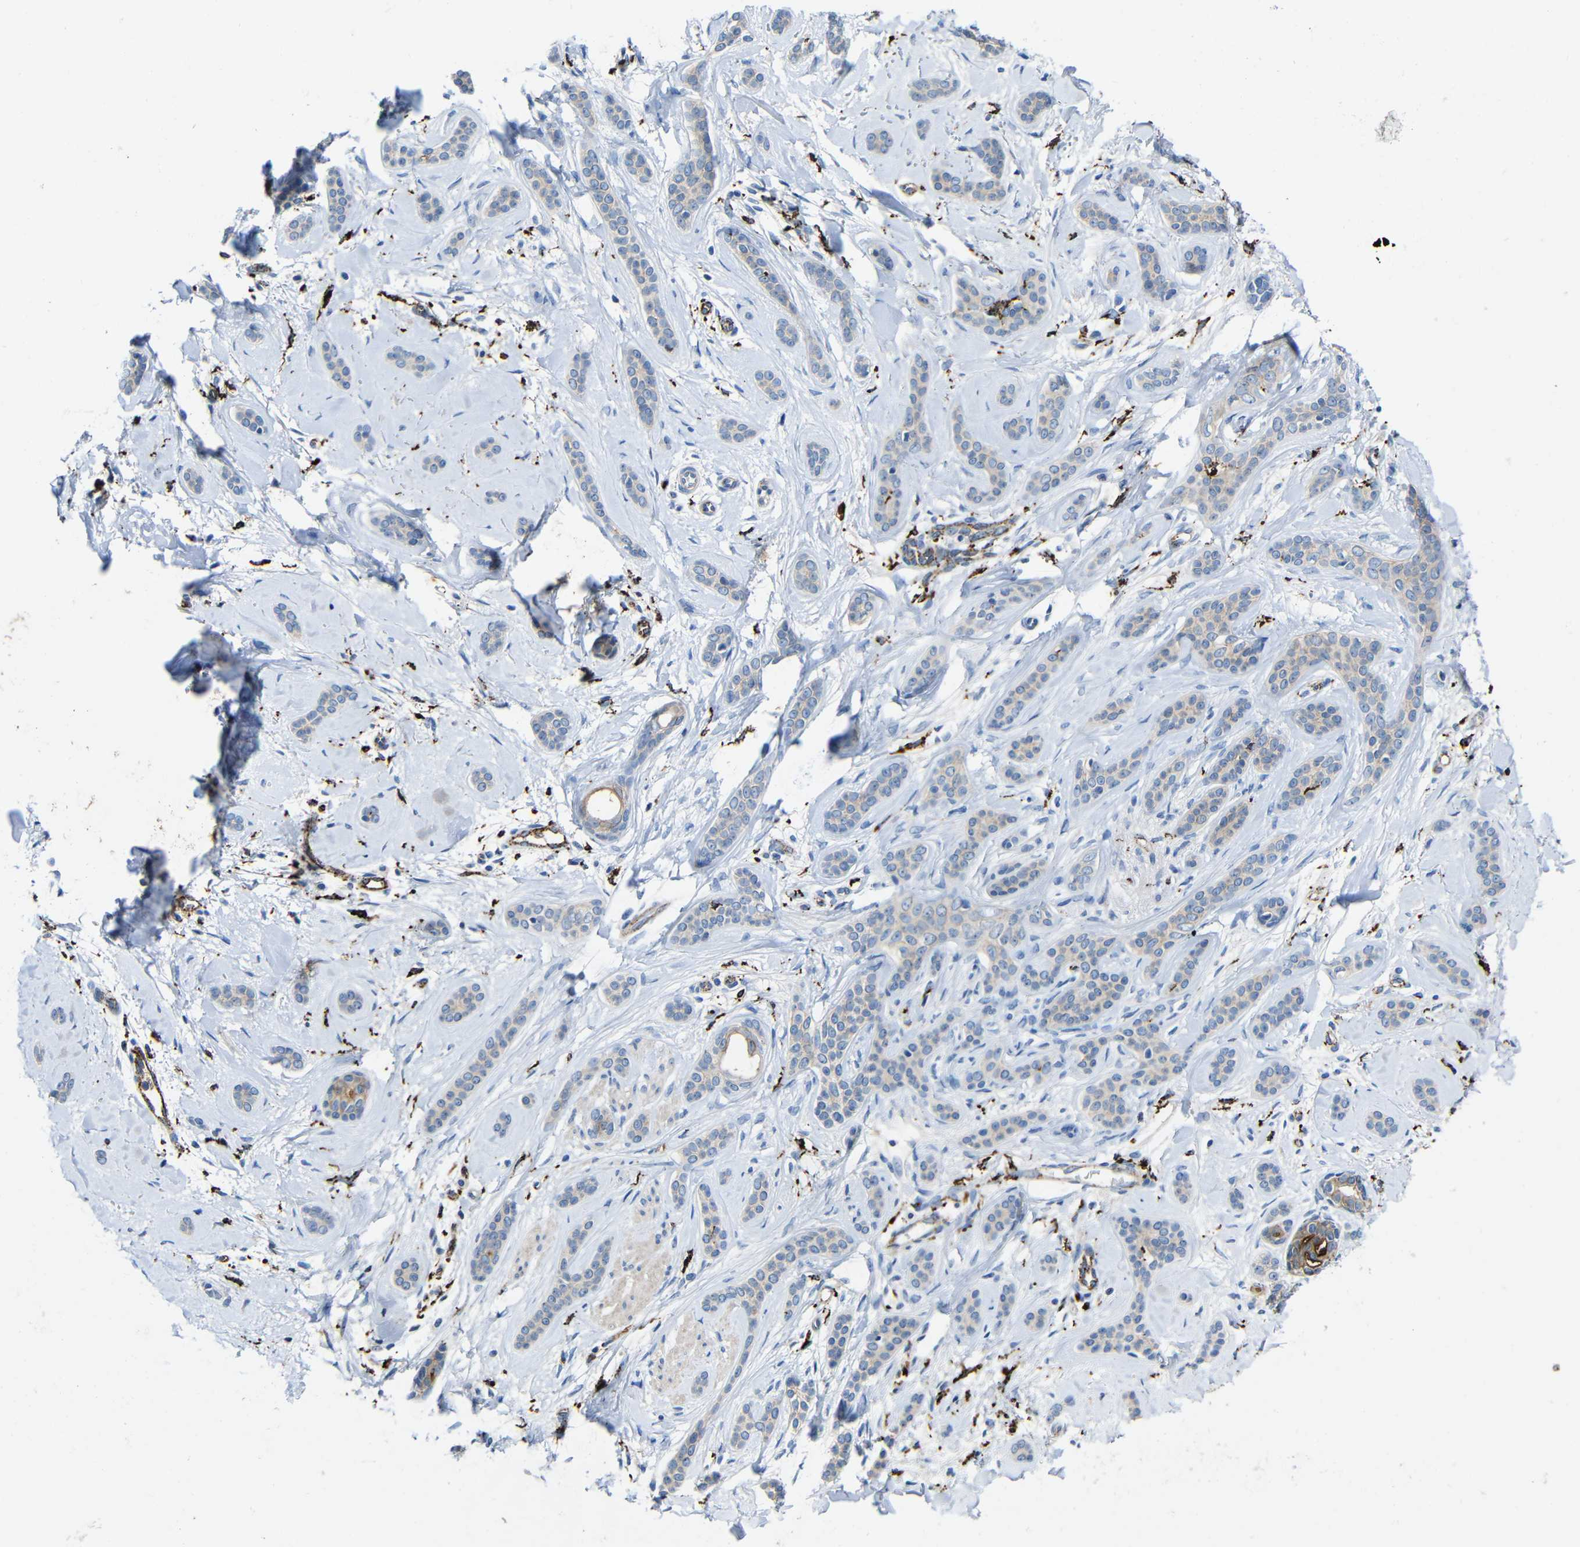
{"staining": {"intensity": "weak", "quantity": ">75%", "location": "cytoplasmic/membranous"}, "tissue": "skin cancer", "cell_type": "Tumor cells", "image_type": "cancer", "snomed": [{"axis": "morphology", "description": "Basal cell carcinoma"}, {"axis": "morphology", "description": "Adnexal tumor, benign"}, {"axis": "topography", "description": "Skin"}], "caption": "Basal cell carcinoma (skin) stained with DAB (3,3'-diaminobenzidine) immunohistochemistry reveals low levels of weak cytoplasmic/membranous expression in about >75% of tumor cells.", "gene": "HLA-DMA", "patient": {"sex": "female", "age": 42}}